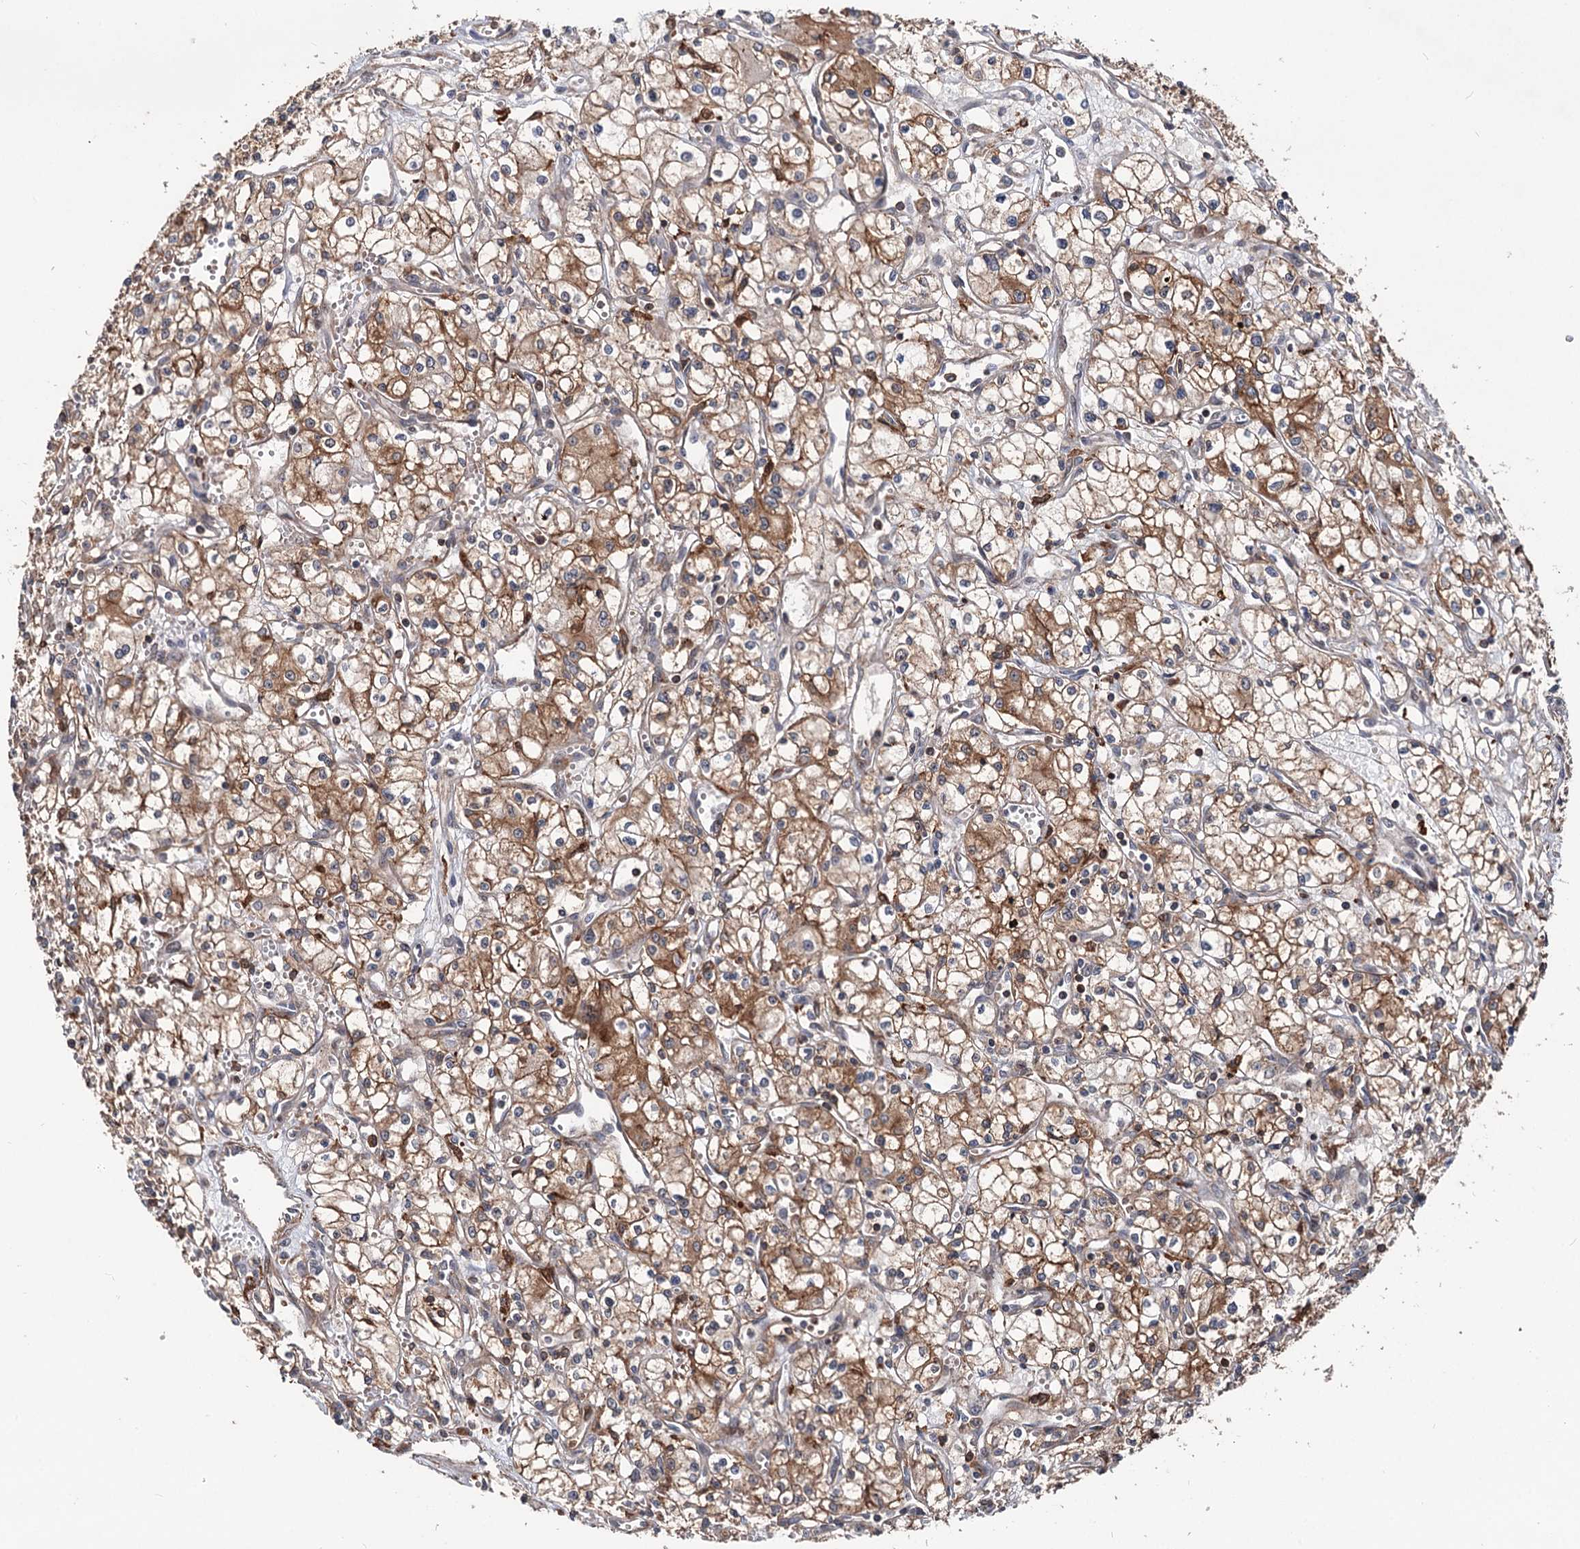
{"staining": {"intensity": "moderate", "quantity": ">75%", "location": "cytoplasmic/membranous"}, "tissue": "renal cancer", "cell_type": "Tumor cells", "image_type": "cancer", "snomed": [{"axis": "morphology", "description": "Adenocarcinoma, NOS"}, {"axis": "topography", "description": "Kidney"}], "caption": "DAB immunohistochemical staining of renal adenocarcinoma reveals moderate cytoplasmic/membranous protein positivity in approximately >75% of tumor cells.", "gene": "GRIP1", "patient": {"sex": "male", "age": 59}}